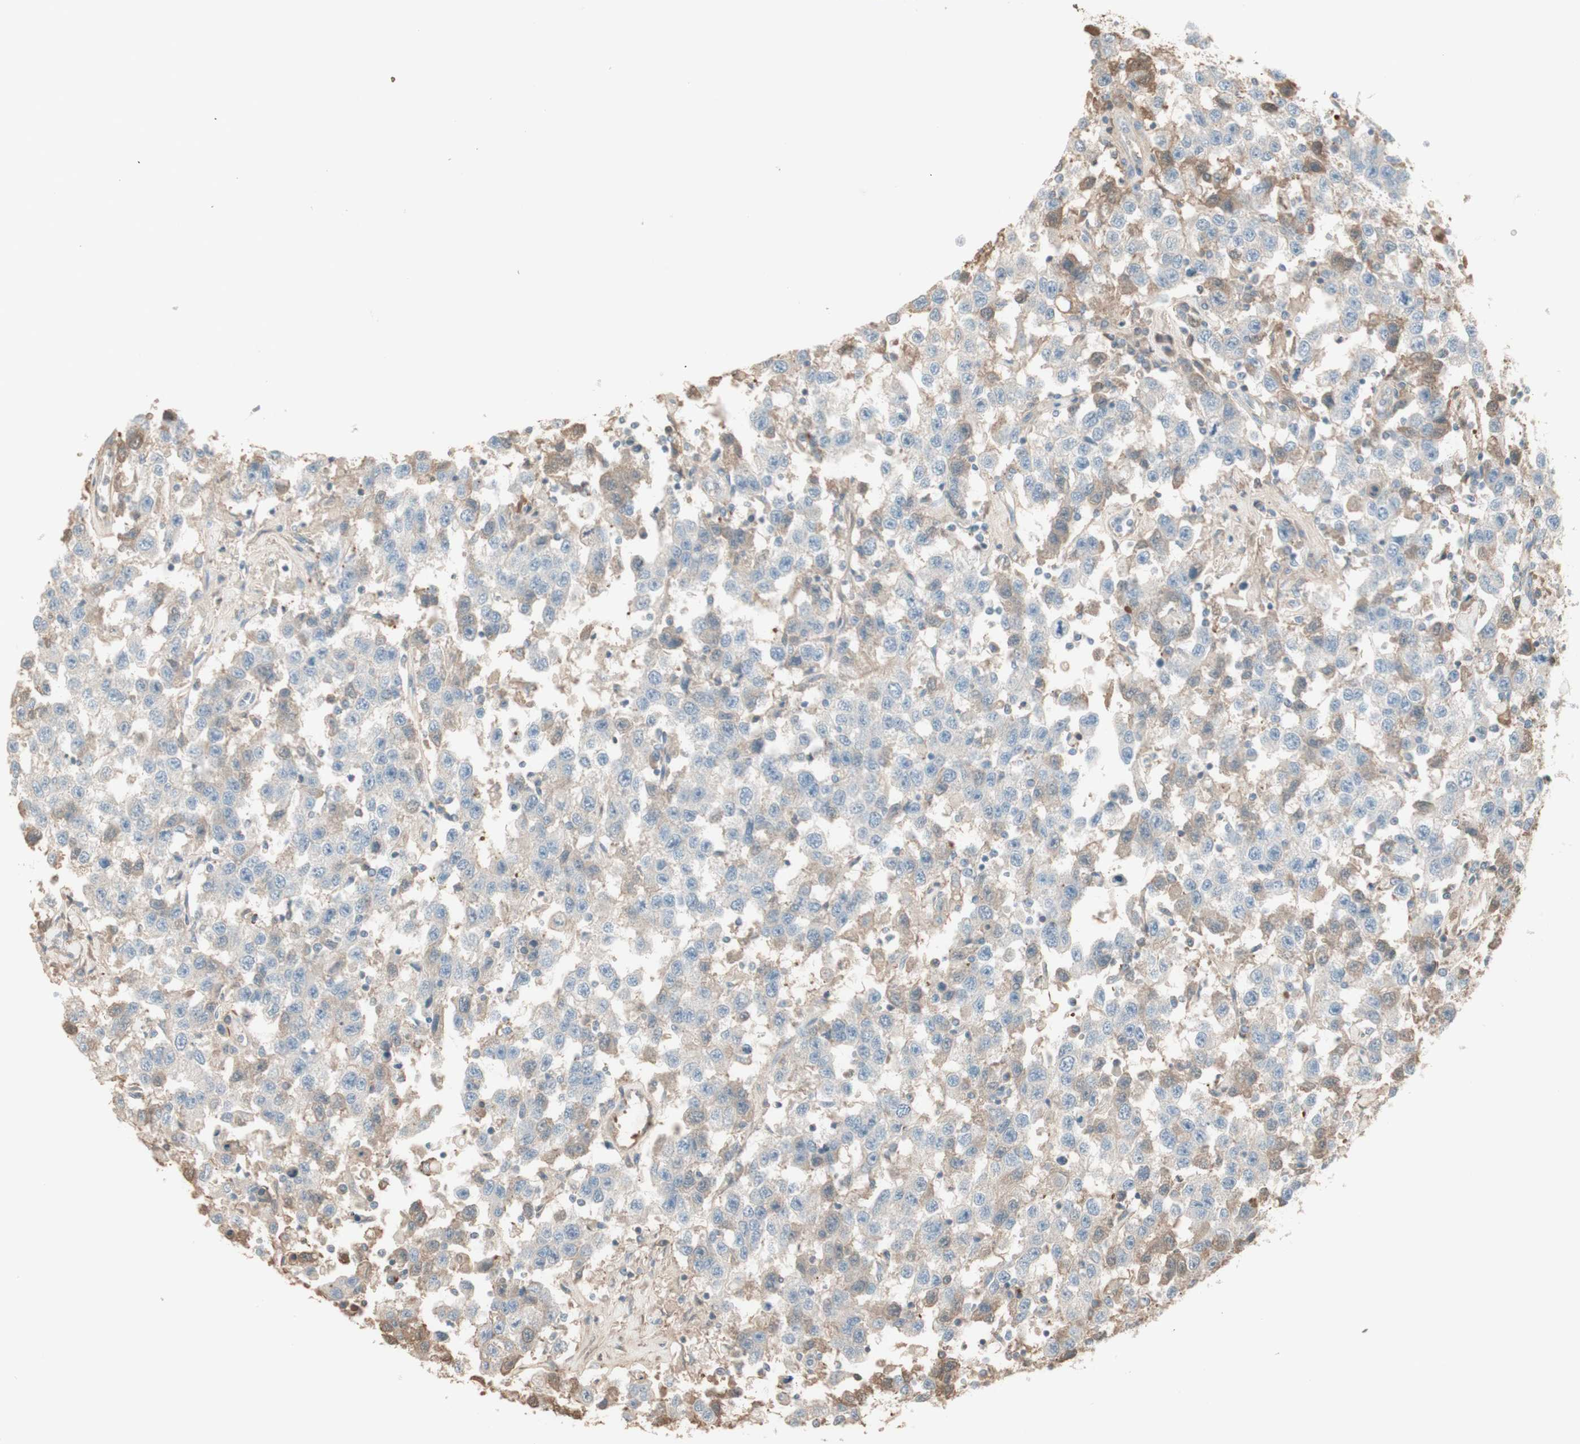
{"staining": {"intensity": "negative", "quantity": "none", "location": "none"}, "tissue": "testis cancer", "cell_type": "Tumor cells", "image_type": "cancer", "snomed": [{"axis": "morphology", "description": "Seminoma, NOS"}, {"axis": "topography", "description": "Testis"}], "caption": "IHC image of human testis cancer stained for a protein (brown), which displays no staining in tumor cells.", "gene": "IFNG", "patient": {"sex": "male", "age": 41}}